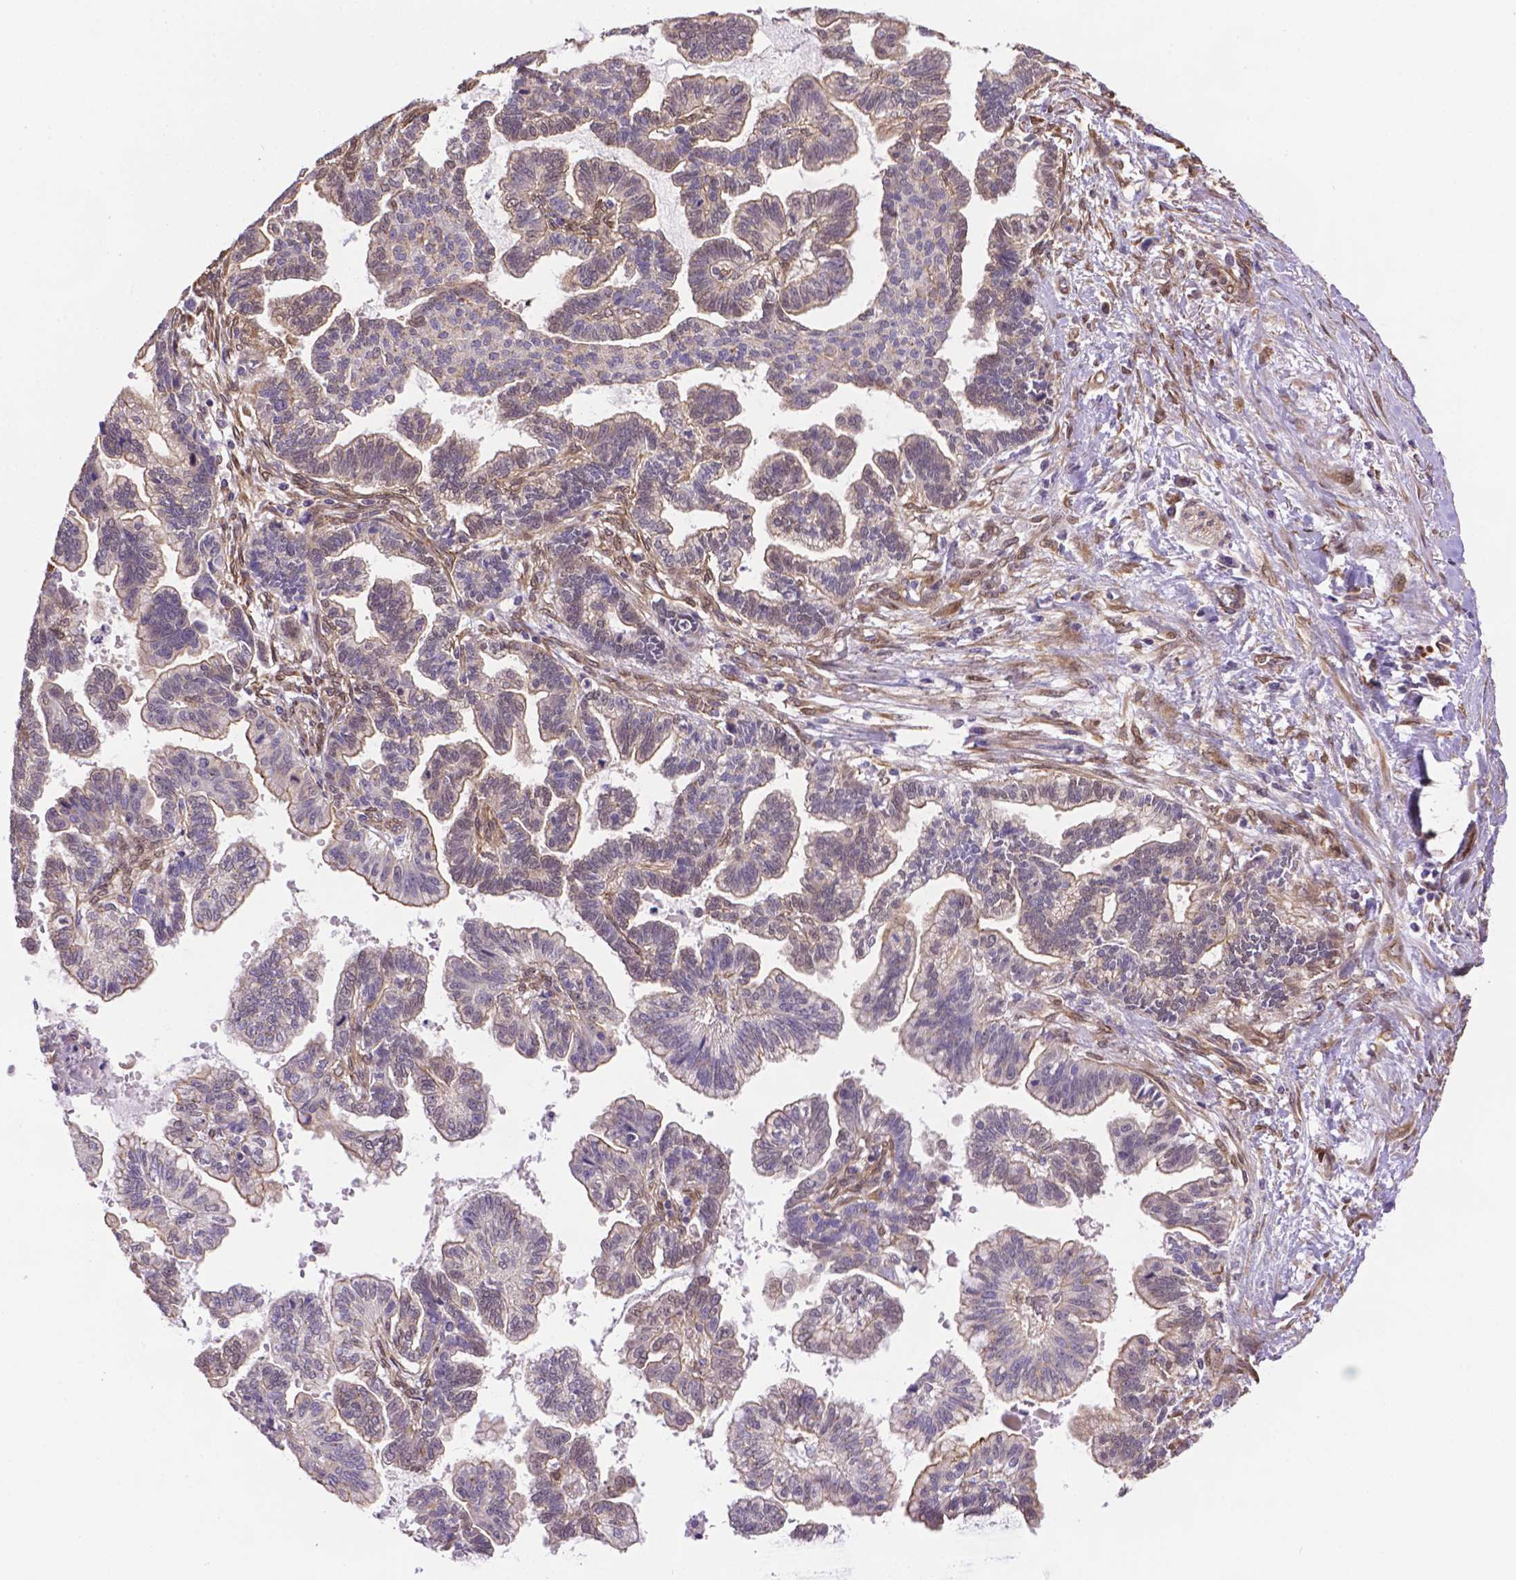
{"staining": {"intensity": "weak", "quantity": "25%-75%", "location": "cytoplasmic/membranous"}, "tissue": "stomach cancer", "cell_type": "Tumor cells", "image_type": "cancer", "snomed": [{"axis": "morphology", "description": "Adenocarcinoma, NOS"}, {"axis": "topography", "description": "Stomach"}], "caption": "High-magnification brightfield microscopy of stomach cancer (adenocarcinoma) stained with DAB (brown) and counterstained with hematoxylin (blue). tumor cells exhibit weak cytoplasmic/membranous staining is identified in about25%-75% of cells.", "gene": "YAP1", "patient": {"sex": "male", "age": 83}}